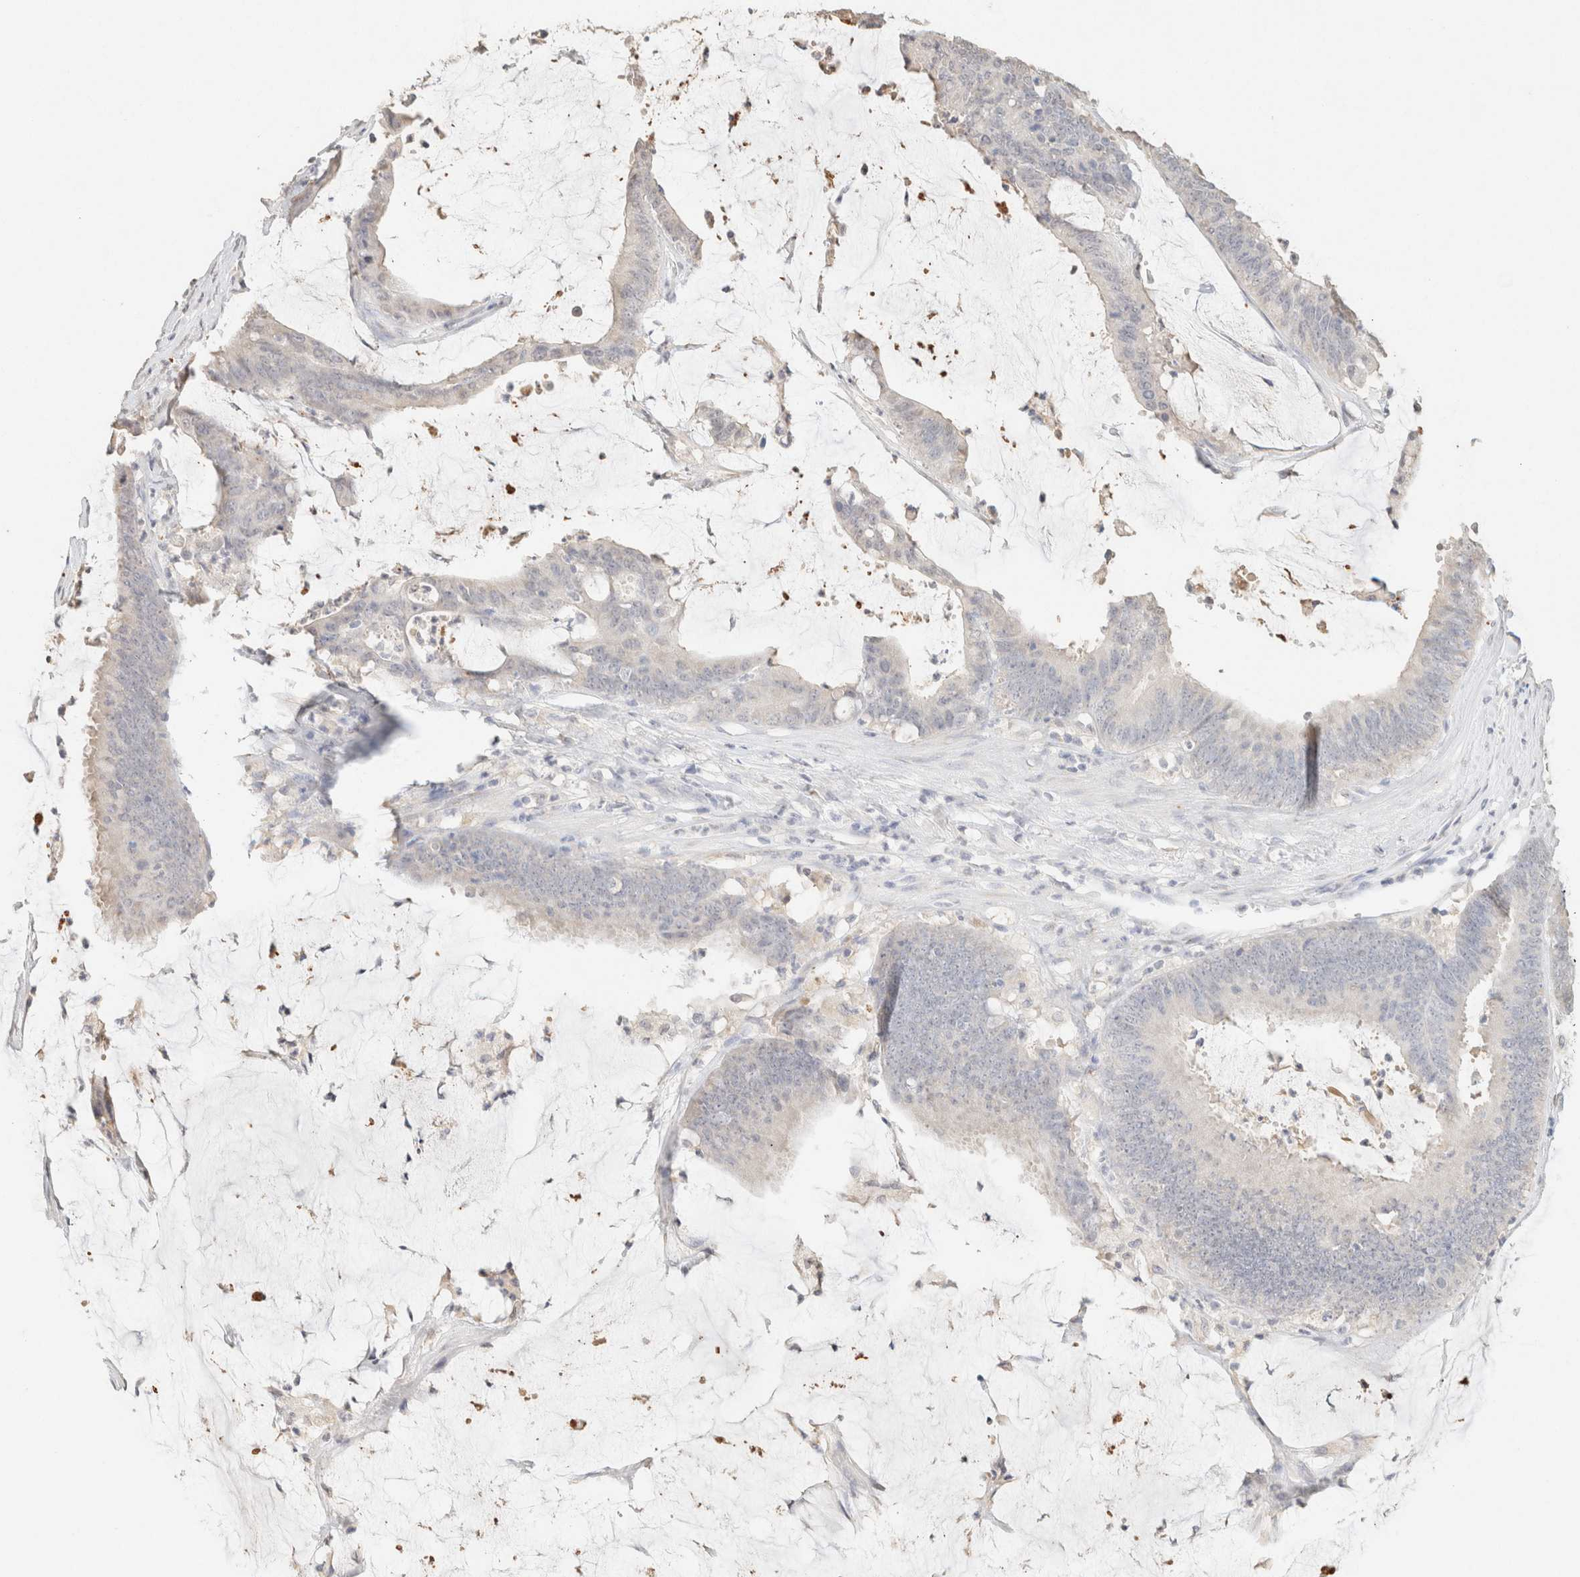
{"staining": {"intensity": "negative", "quantity": "none", "location": "none"}, "tissue": "colorectal cancer", "cell_type": "Tumor cells", "image_type": "cancer", "snomed": [{"axis": "morphology", "description": "Adenocarcinoma, NOS"}, {"axis": "topography", "description": "Rectum"}], "caption": "Adenocarcinoma (colorectal) stained for a protein using immunohistochemistry (IHC) shows no positivity tumor cells.", "gene": "CPA1", "patient": {"sex": "female", "age": 66}}